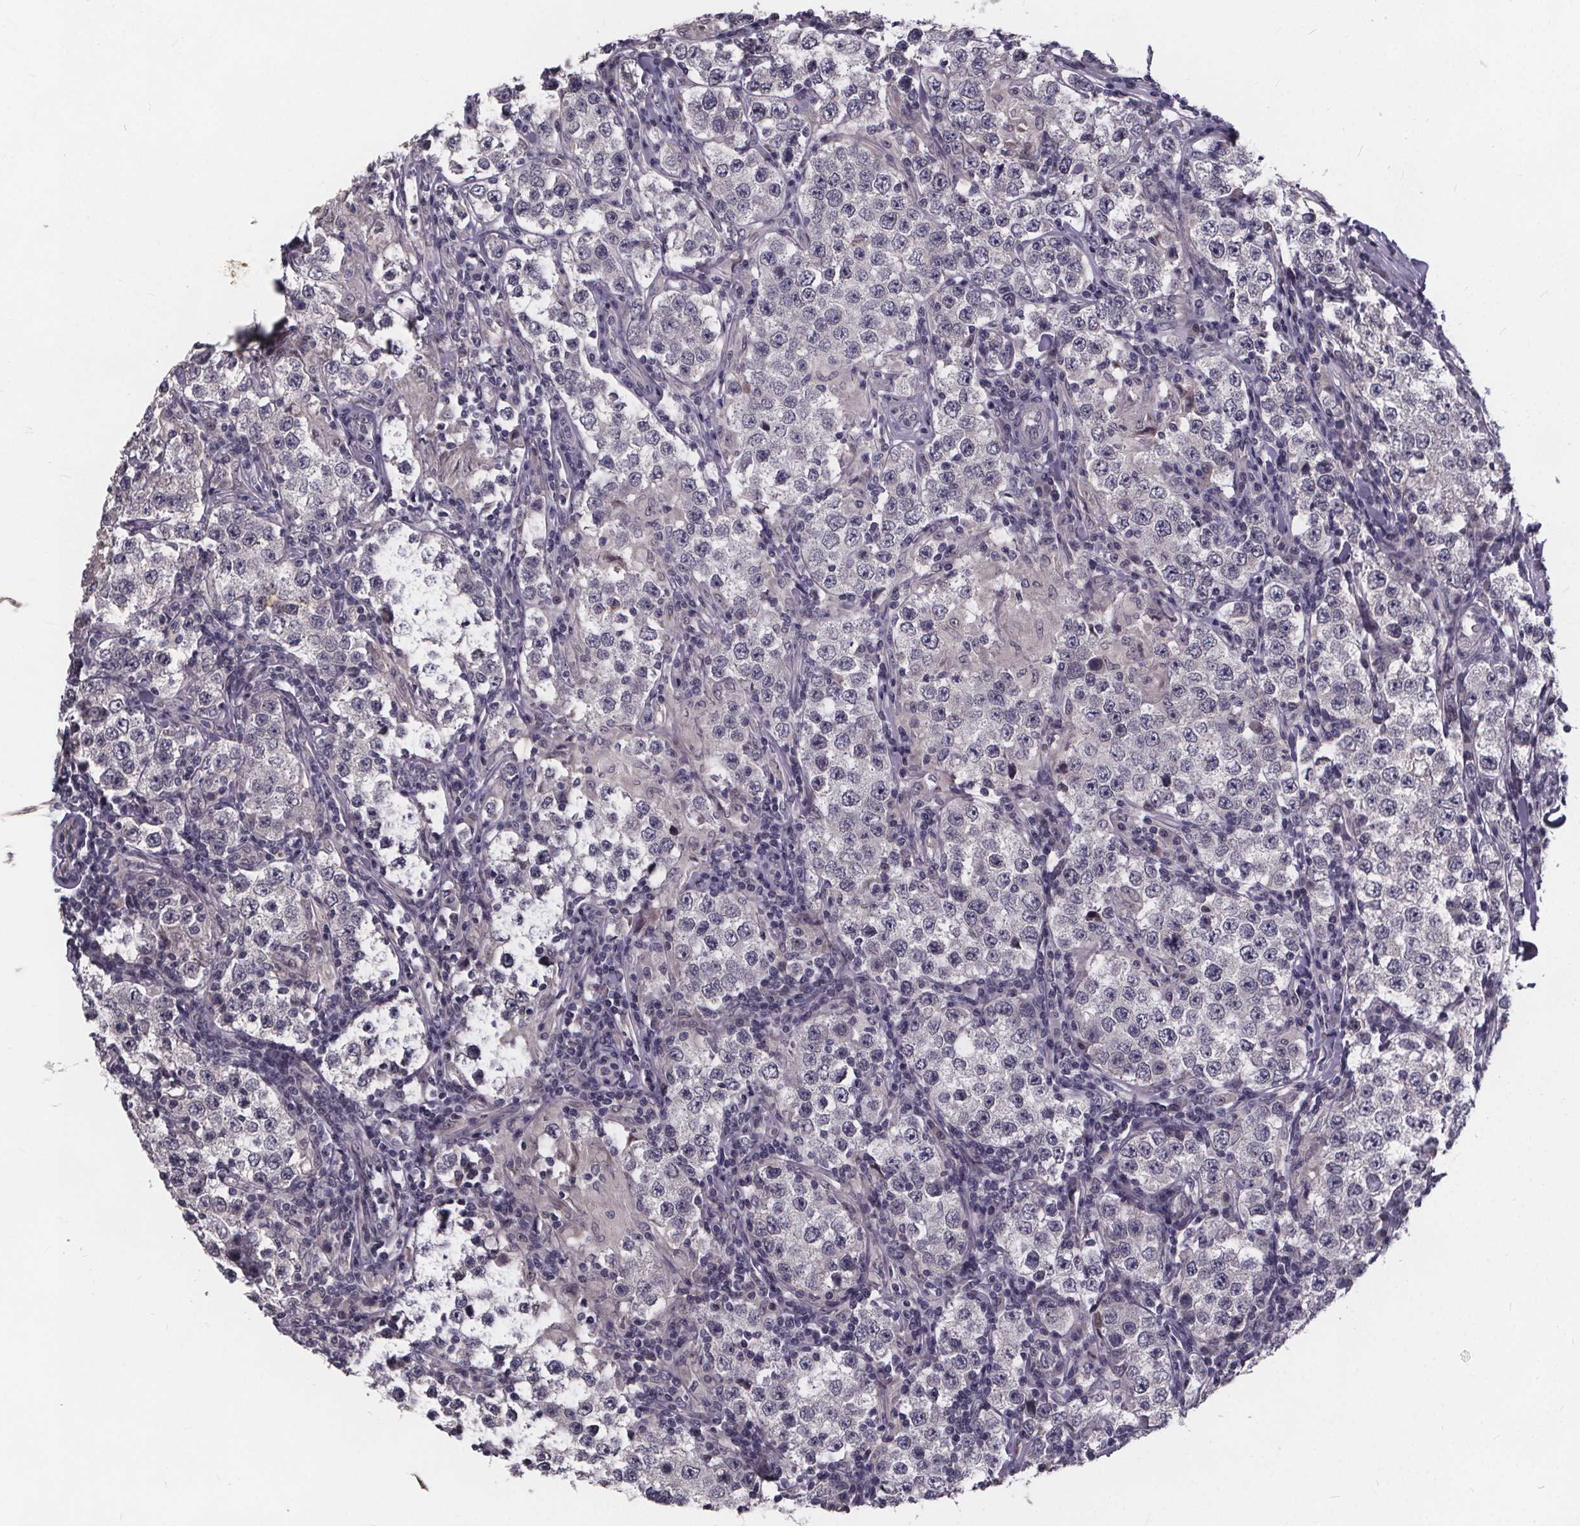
{"staining": {"intensity": "negative", "quantity": "none", "location": "none"}, "tissue": "testis cancer", "cell_type": "Tumor cells", "image_type": "cancer", "snomed": [{"axis": "morphology", "description": "Seminoma, NOS"}, {"axis": "morphology", "description": "Carcinoma, Embryonal, NOS"}, {"axis": "topography", "description": "Testis"}], "caption": "Photomicrograph shows no significant protein staining in tumor cells of testis cancer.", "gene": "FAM181B", "patient": {"sex": "male", "age": 41}}